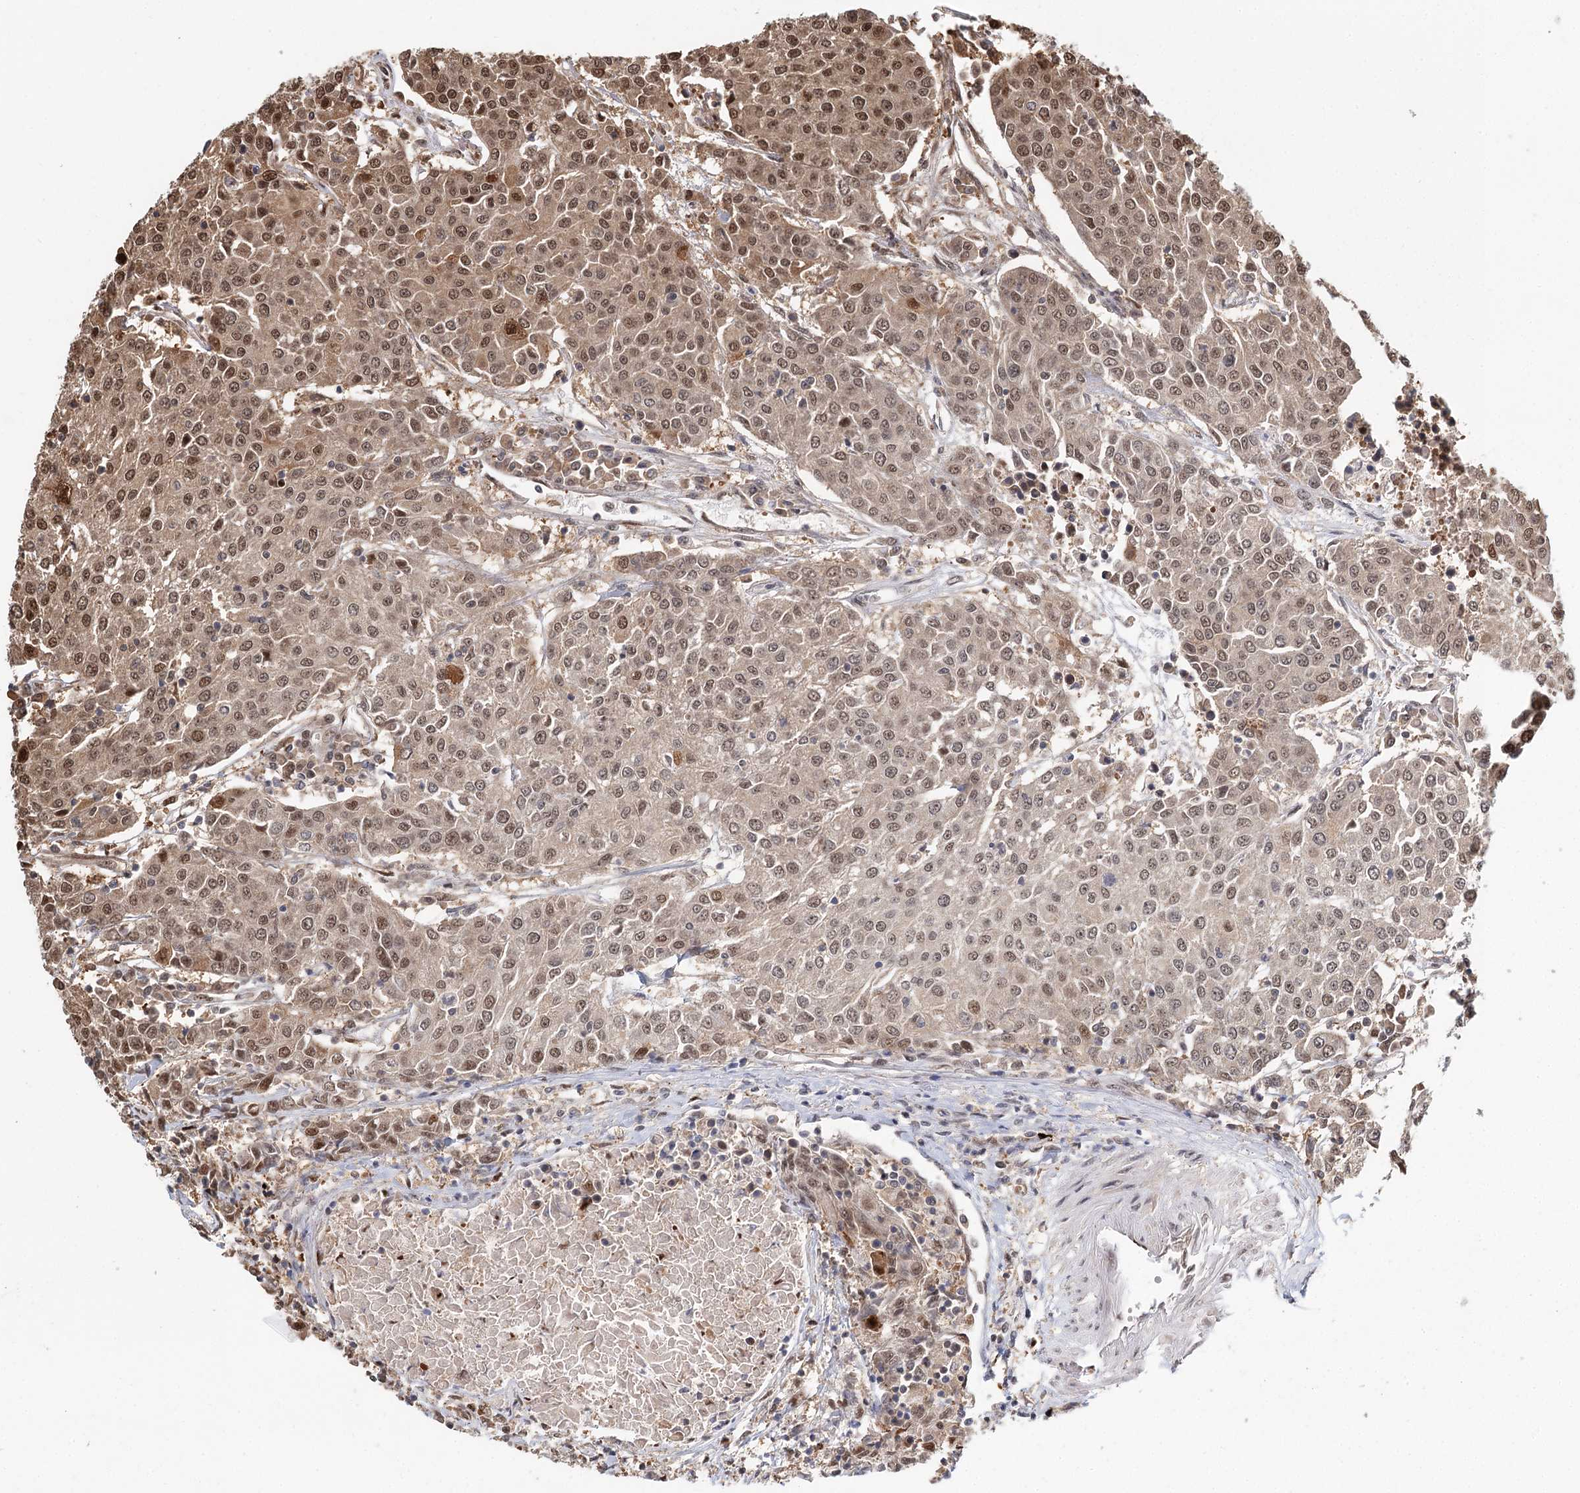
{"staining": {"intensity": "moderate", "quantity": ">75%", "location": "nuclear"}, "tissue": "urothelial cancer", "cell_type": "Tumor cells", "image_type": "cancer", "snomed": [{"axis": "morphology", "description": "Urothelial carcinoma, High grade"}, {"axis": "topography", "description": "Urinary bladder"}], "caption": "Immunohistochemistry (IHC) micrograph of neoplastic tissue: urothelial cancer stained using immunohistochemistry (IHC) displays medium levels of moderate protein expression localized specifically in the nuclear of tumor cells, appearing as a nuclear brown color.", "gene": "N6AMT1", "patient": {"sex": "female", "age": 85}}